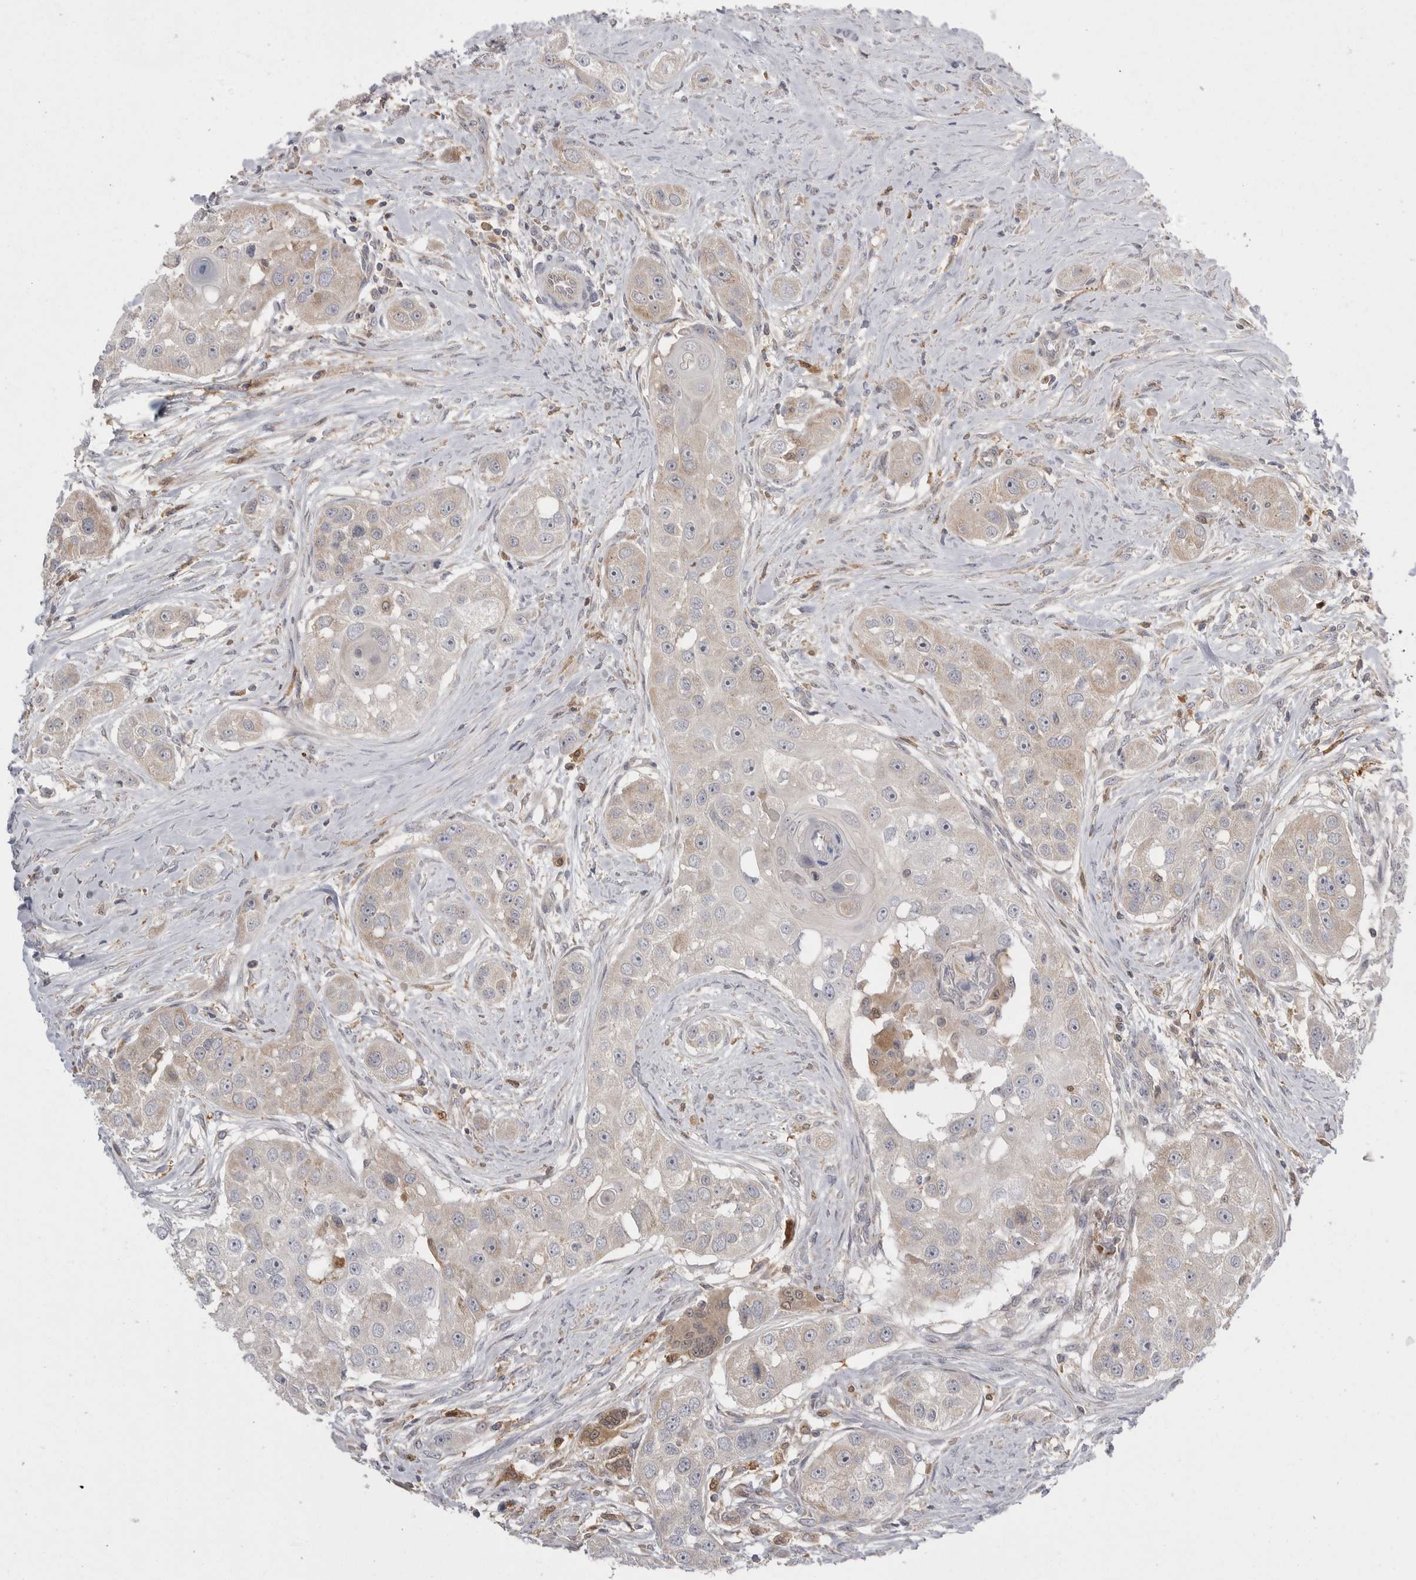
{"staining": {"intensity": "weak", "quantity": "25%-75%", "location": "cytoplasmic/membranous"}, "tissue": "head and neck cancer", "cell_type": "Tumor cells", "image_type": "cancer", "snomed": [{"axis": "morphology", "description": "Normal tissue, NOS"}, {"axis": "morphology", "description": "Squamous cell carcinoma, NOS"}, {"axis": "topography", "description": "Skeletal muscle"}, {"axis": "topography", "description": "Head-Neck"}], "caption": "This photomicrograph exhibits immunohistochemistry (IHC) staining of squamous cell carcinoma (head and neck), with low weak cytoplasmic/membranous expression in about 25%-75% of tumor cells.", "gene": "KYAT3", "patient": {"sex": "male", "age": 51}}